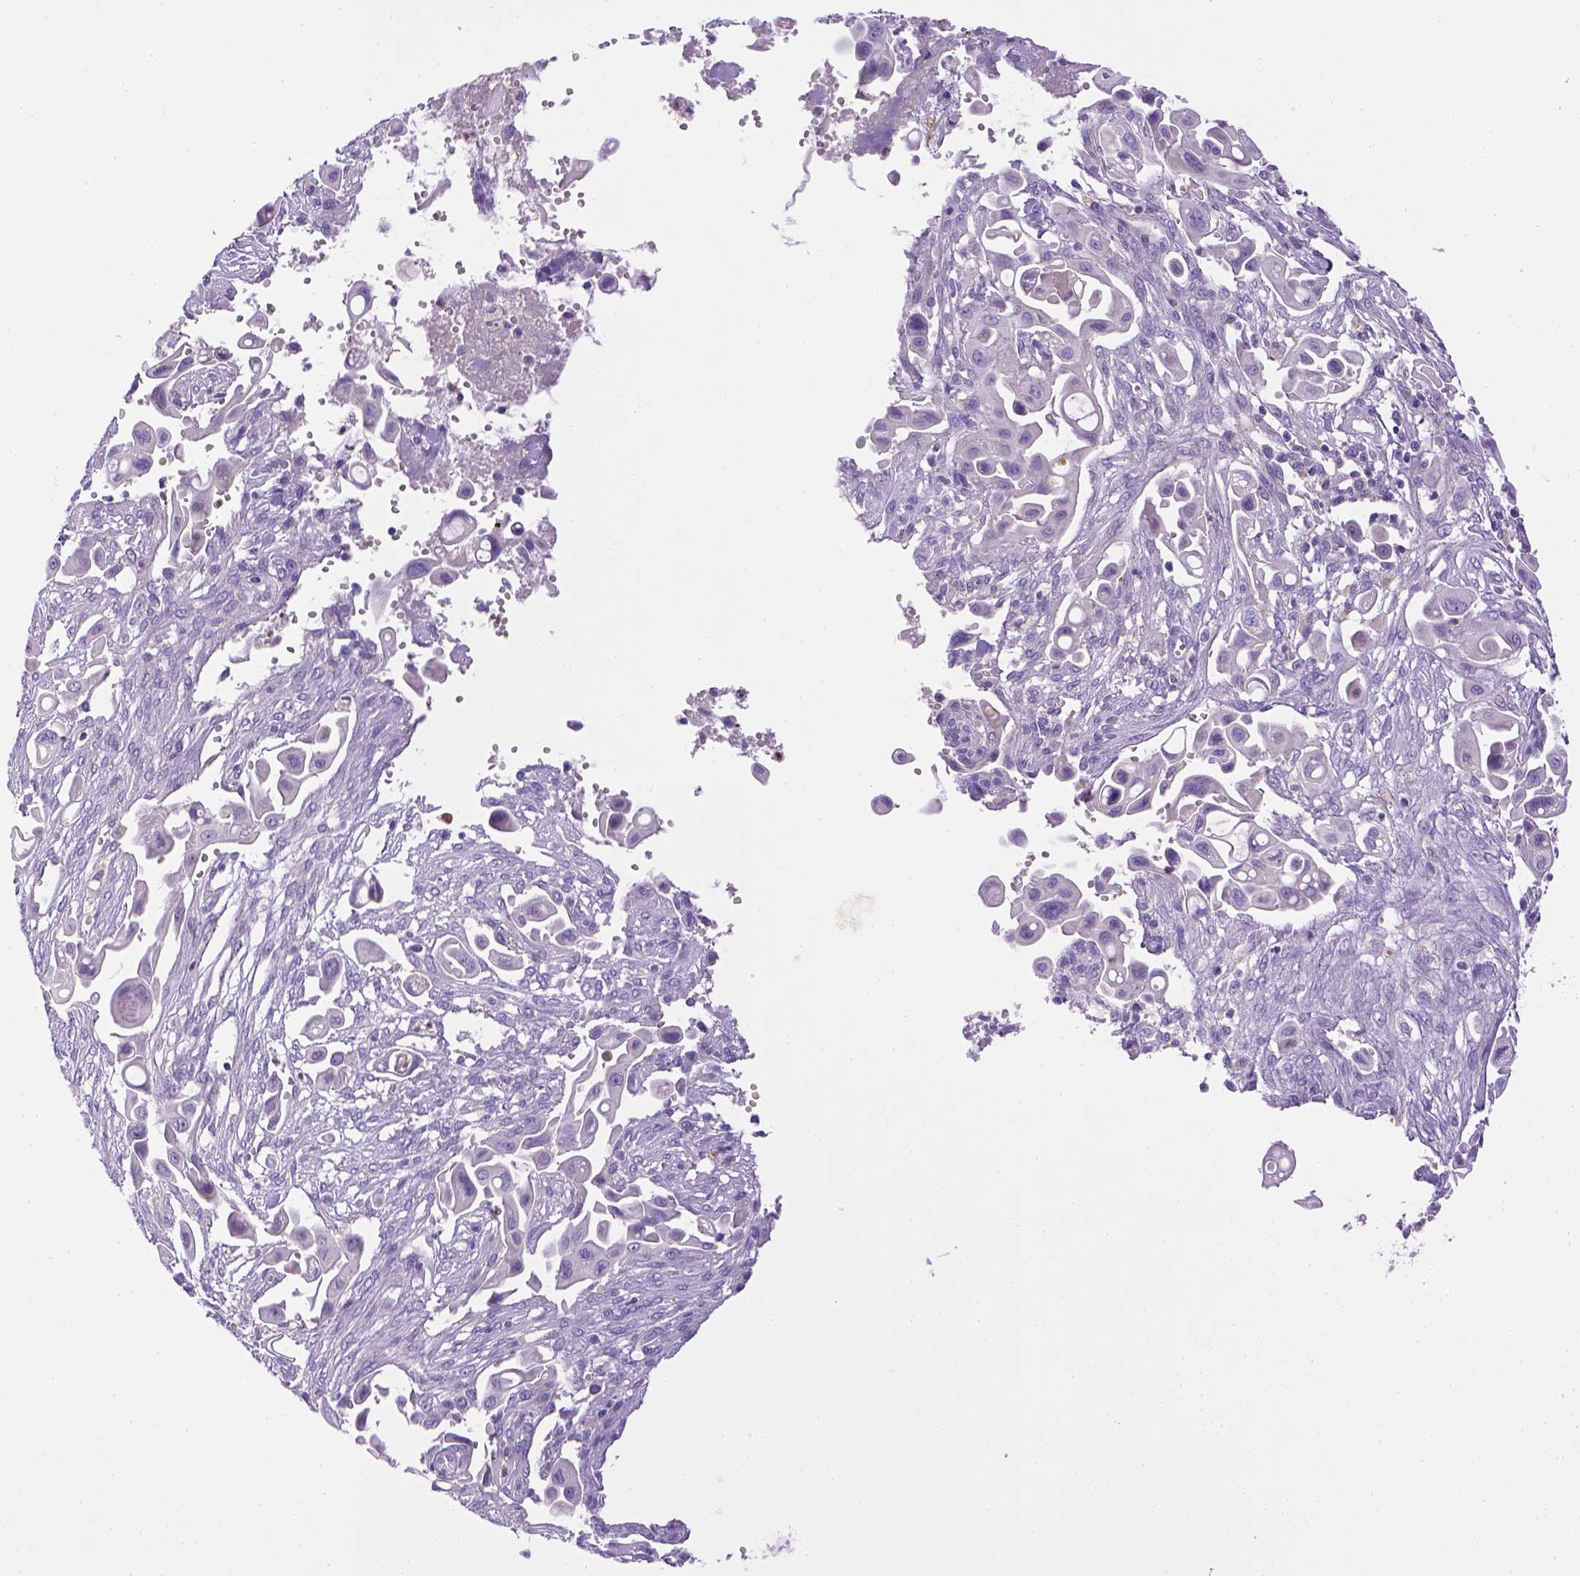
{"staining": {"intensity": "negative", "quantity": "none", "location": "none"}, "tissue": "pancreatic cancer", "cell_type": "Tumor cells", "image_type": "cancer", "snomed": [{"axis": "morphology", "description": "Adenocarcinoma, NOS"}, {"axis": "topography", "description": "Pancreas"}], "caption": "Pancreatic cancer was stained to show a protein in brown. There is no significant staining in tumor cells.", "gene": "BAAT", "patient": {"sex": "male", "age": 50}}